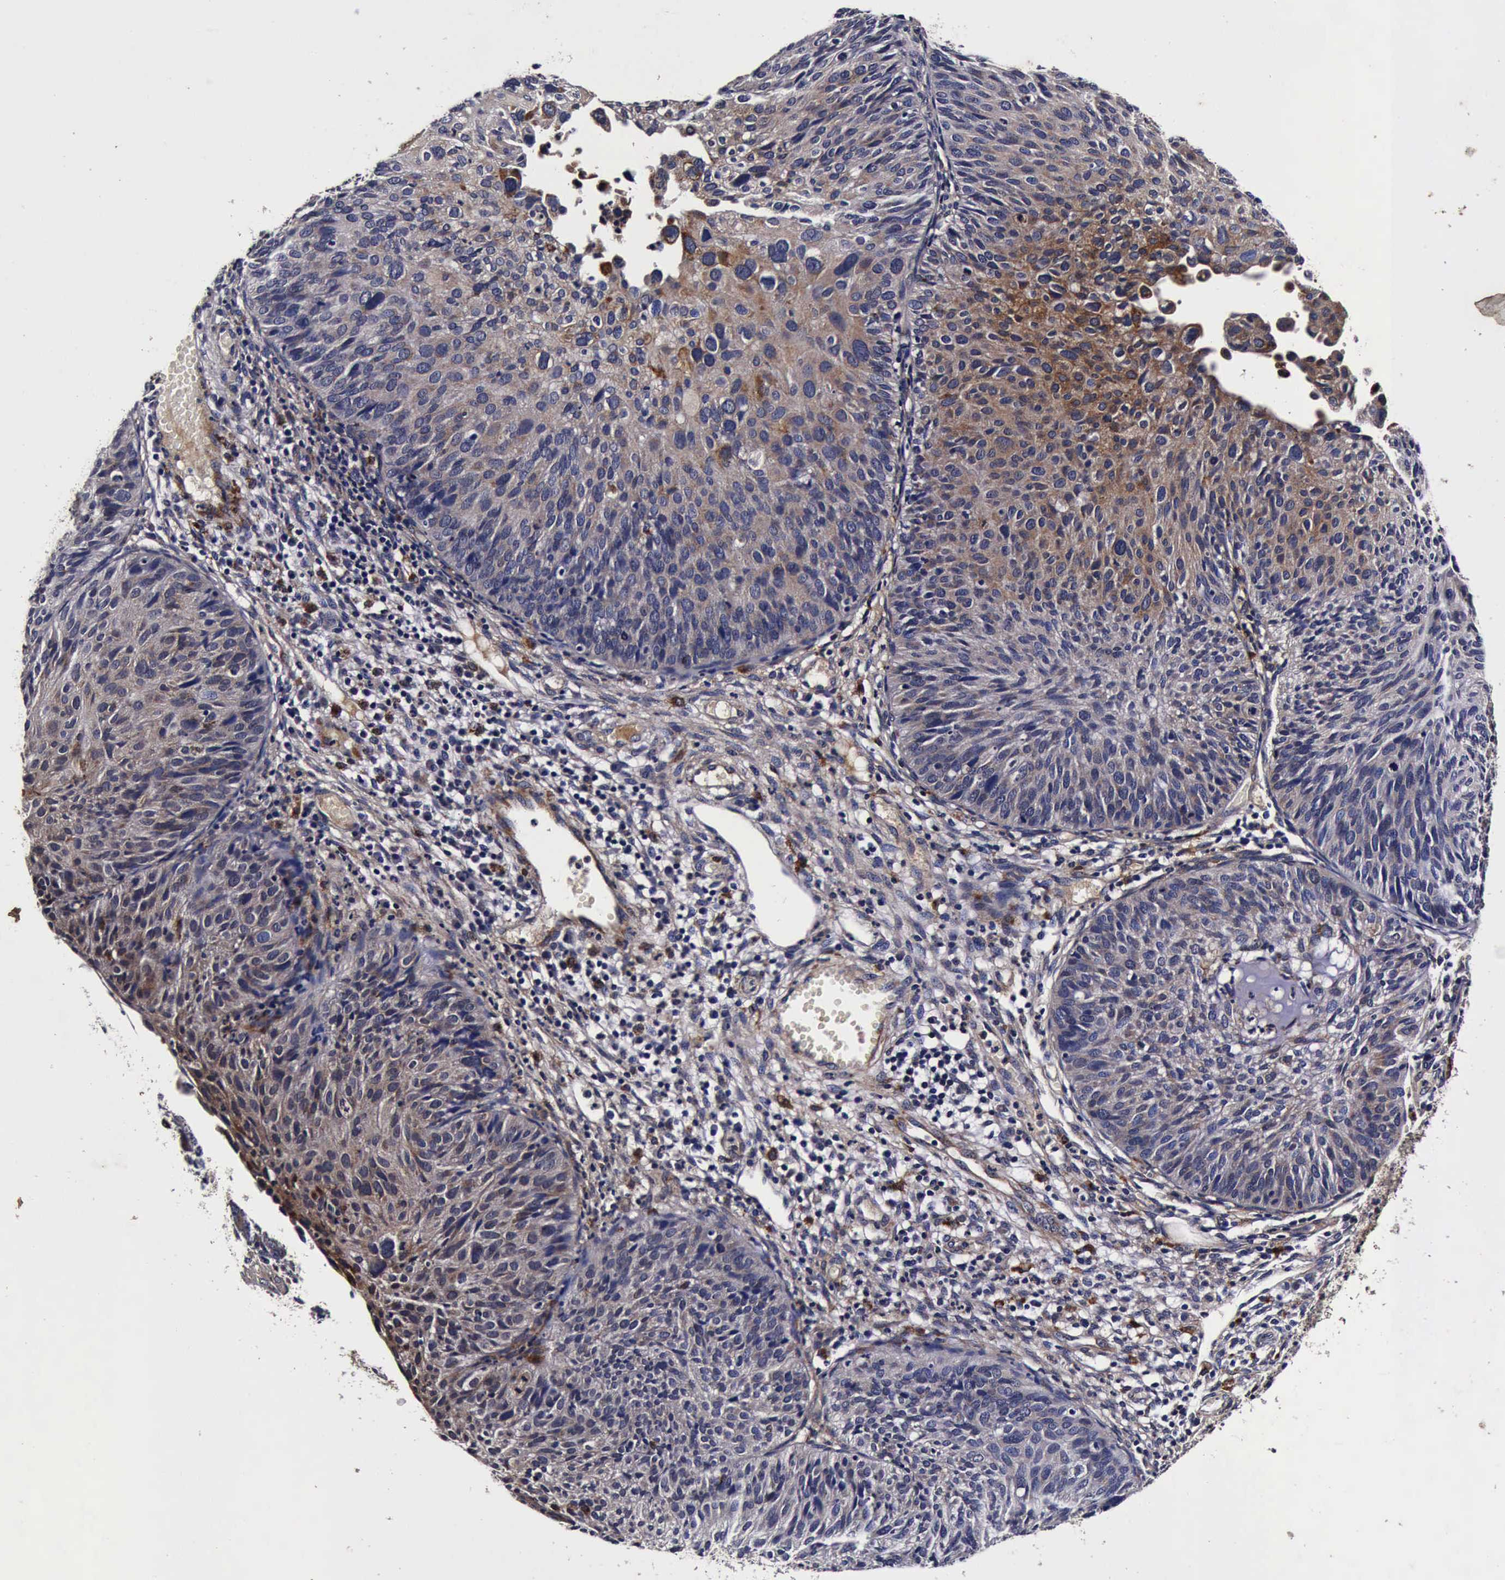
{"staining": {"intensity": "weak", "quantity": "25%-75%", "location": "cytoplasmic/membranous"}, "tissue": "cervical cancer", "cell_type": "Tumor cells", "image_type": "cancer", "snomed": [{"axis": "morphology", "description": "Squamous cell carcinoma, NOS"}, {"axis": "topography", "description": "Cervix"}], "caption": "Cervical cancer was stained to show a protein in brown. There is low levels of weak cytoplasmic/membranous positivity in about 25%-75% of tumor cells. (Stains: DAB in brown, nuclei in blue, Microscopy: brightfield microscopy at high magnification).", "gene": "CST3", "patient": {"sex": "female", "age": 36}}